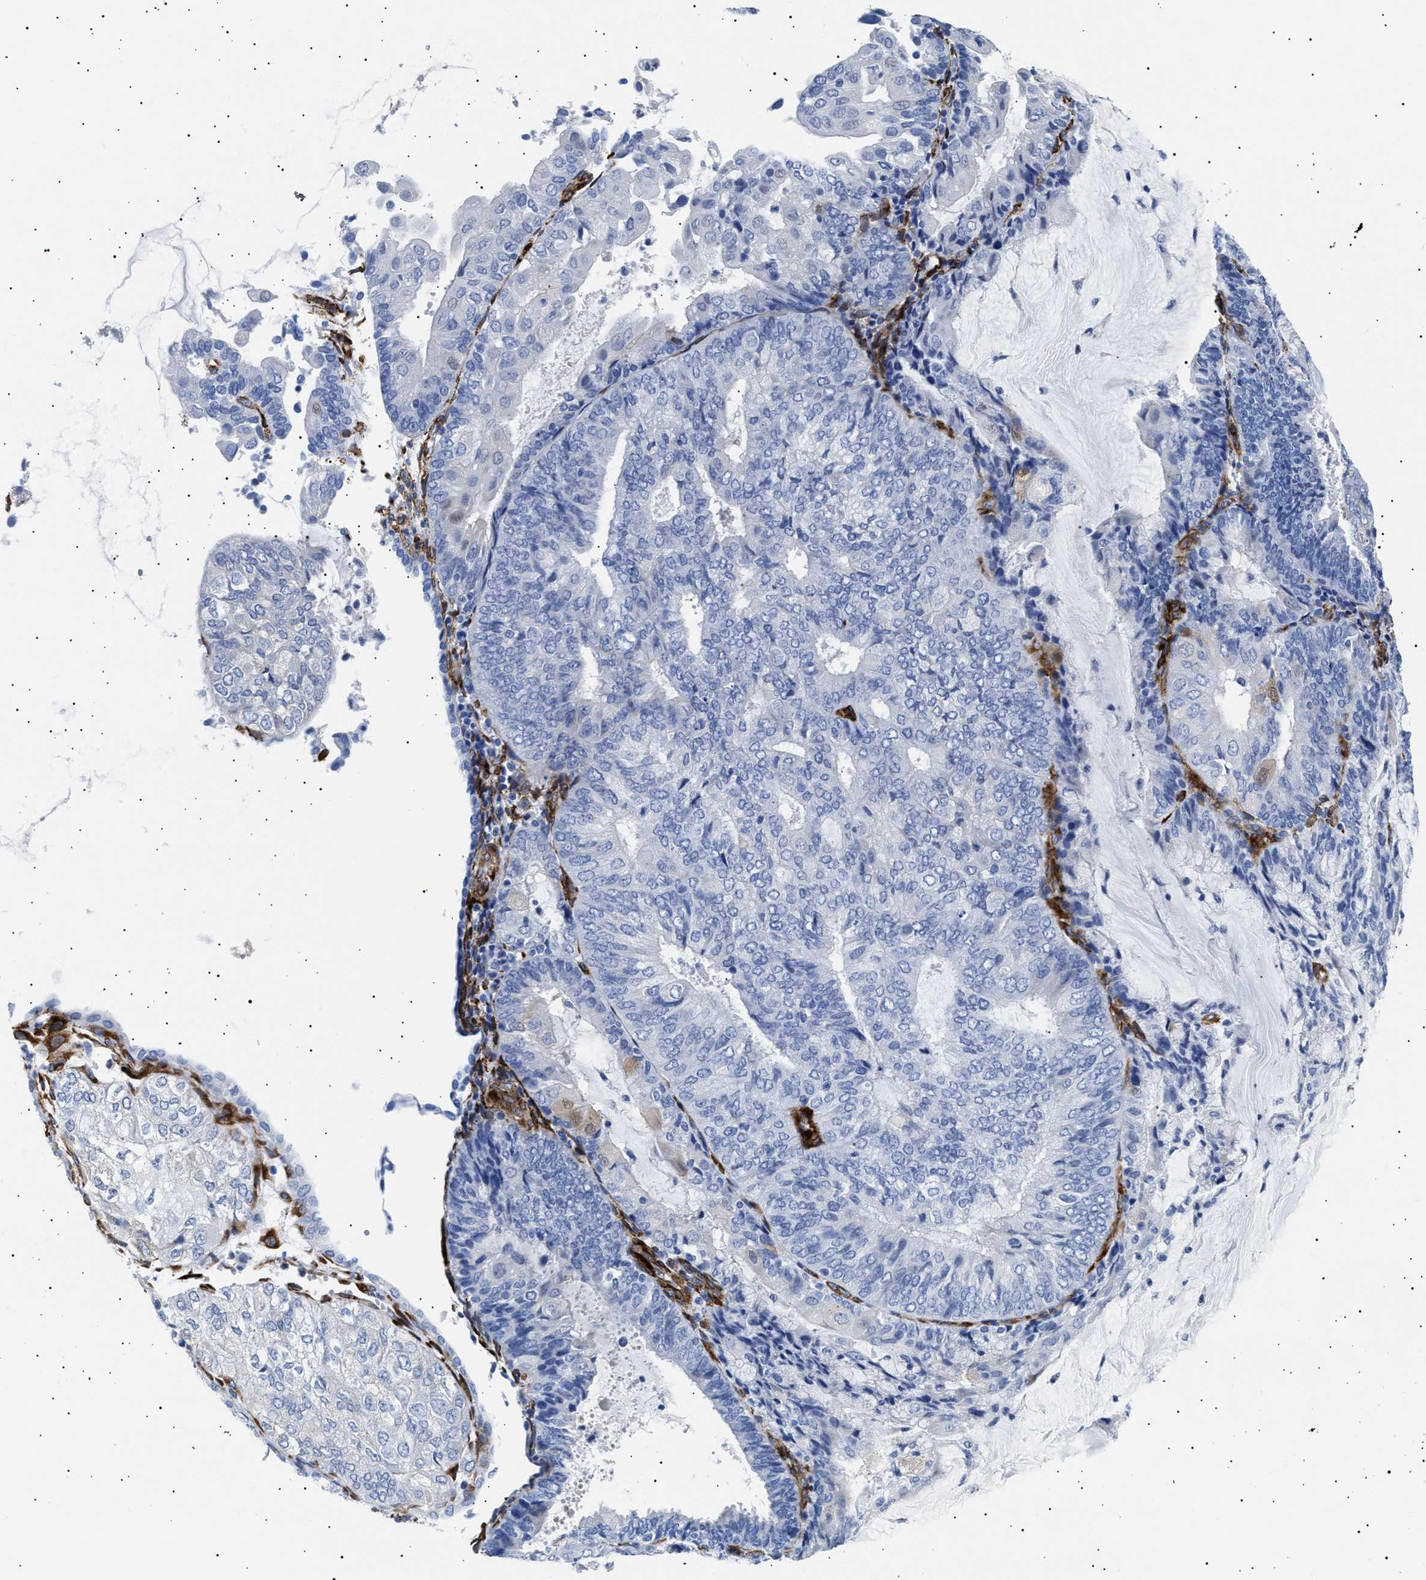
{"staining": {"intensity": "negative", "quantity": "none", "location": "none"}, "tissue": "endometrial cancer", "cell_type": "Tumor cells", "image_type": "cancer", "snomed": [{"axis": "morphology", "description": "Adenocarcinoma, NOS"}, {"axis": "topography", "description": "Endometrium"}], "caption": "An IHC micrograph of endometrial adenocarcinoma is shown. There is no staining in tumor cells of endometrial adenocarcinoma.", "gene": "HEMGN", "patient": {"sex": "female", "age": 81}}